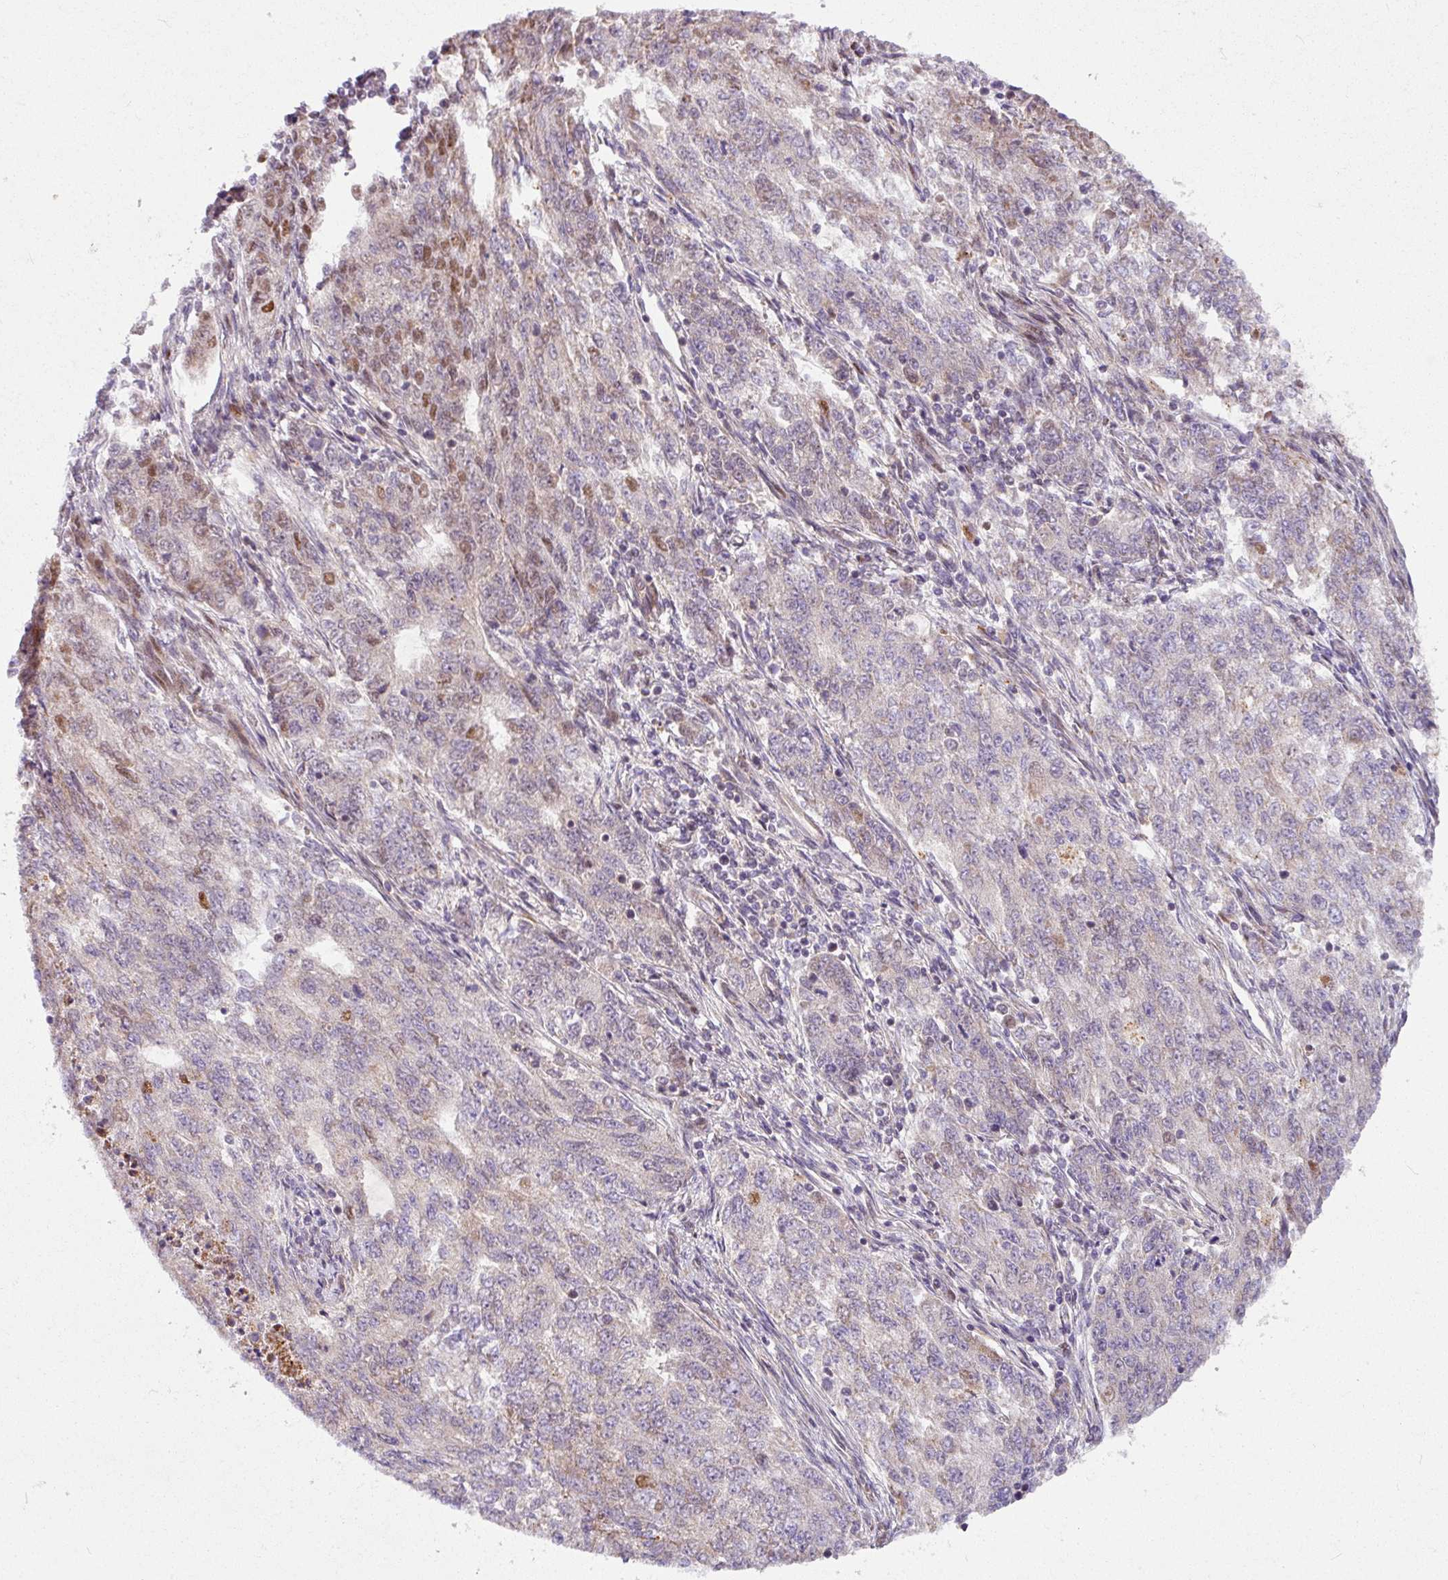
{"staining": {"intensity": "moderate", "quantity": "25%-75%", "location": "cytoplasmic/membranous,nuclear"}, "tissue": "endometrial cancer", "cell_type": "Tumor cells", "image_type": "cancer", "snomed": [{"axis": "morphology", "description": "Adenocarcinoma, NOS"}, {"axis": "topography", "description": "Endometrium"}], "caption": "Adenocarcinoma (endometrial) was stained to show a protein in brown. There is medium levels of moderate cytoplasmic/membranous and nuclear expression in about 25%-75% of tumor cells.", "gene": "SARS2", "patient": {"sex": "female", "age": 50}}